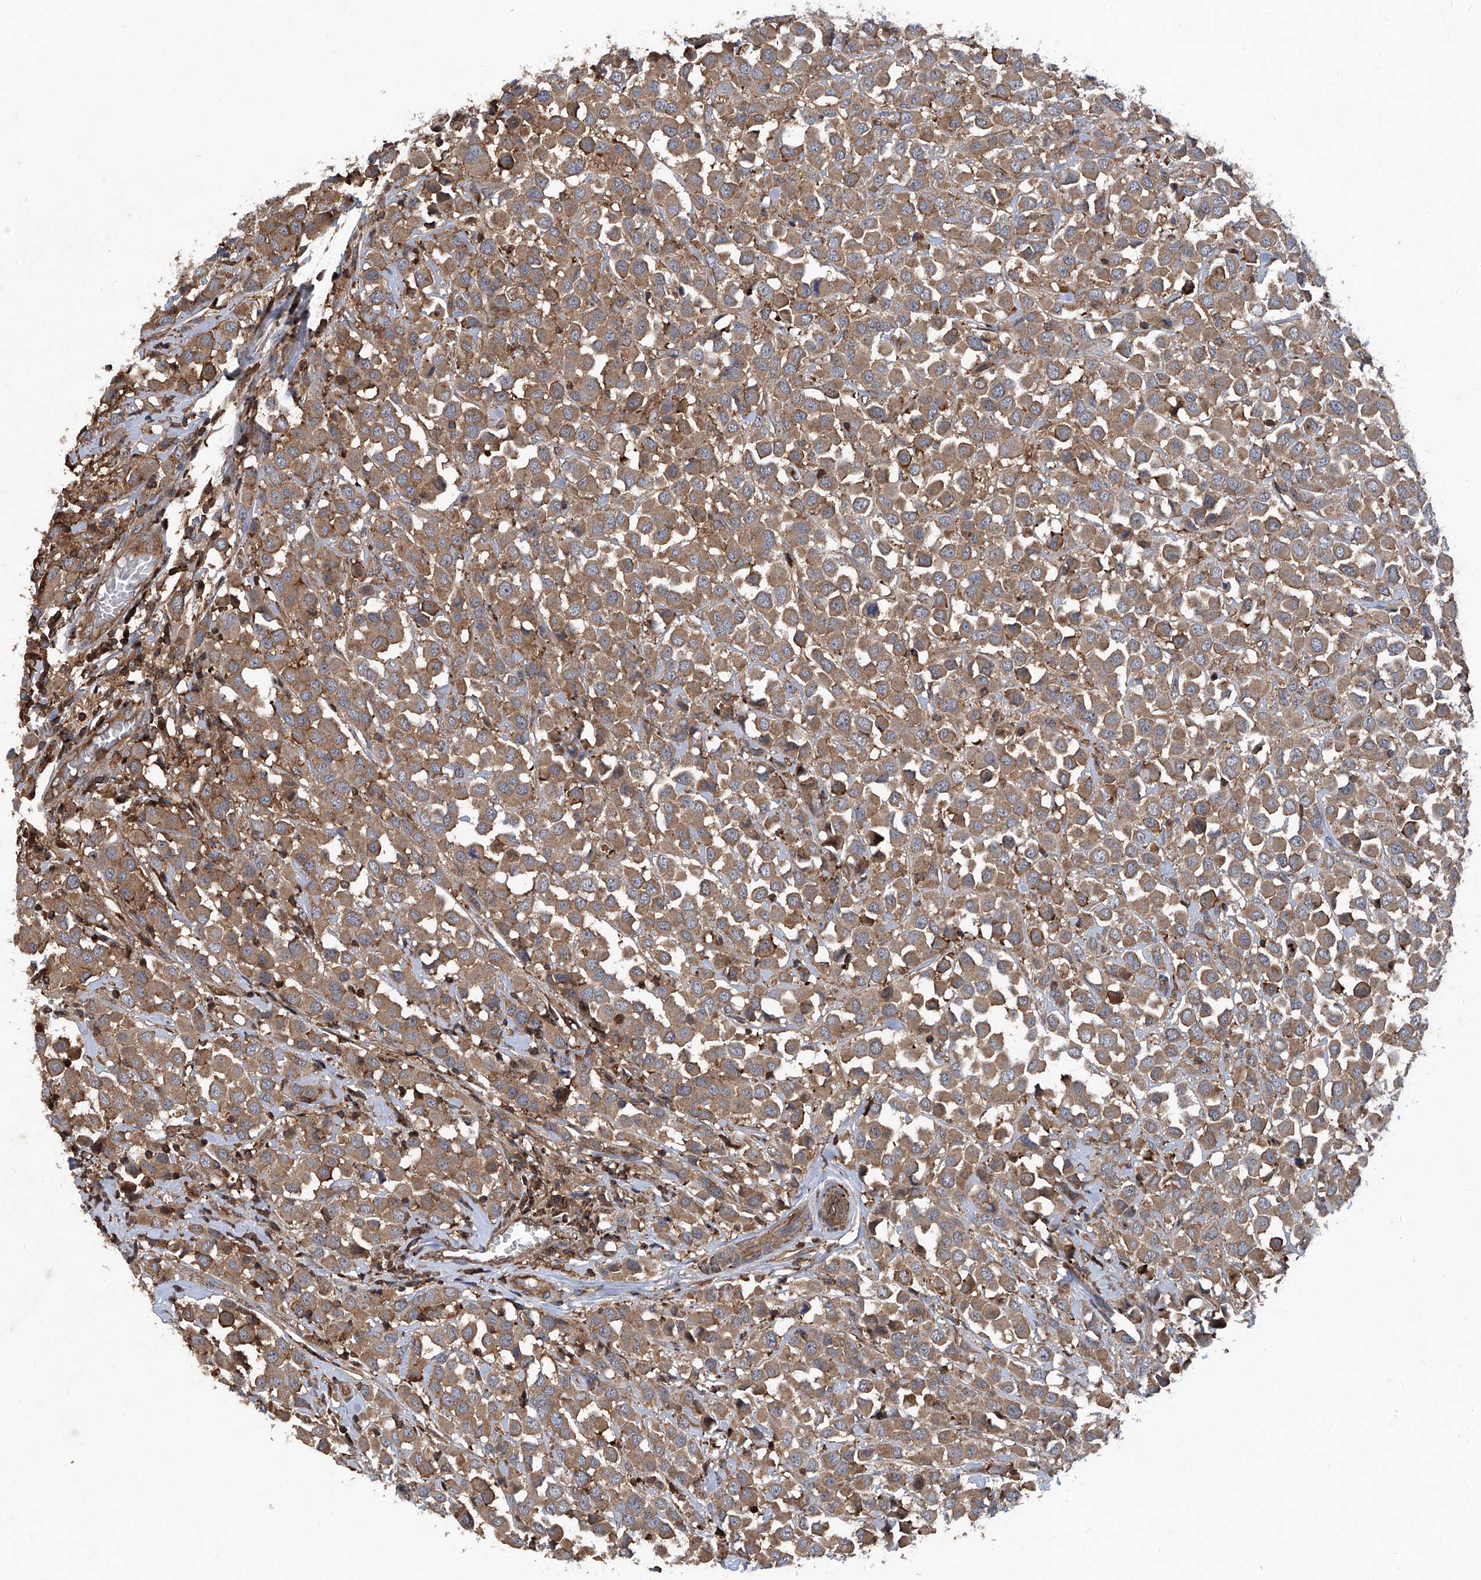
{"staining": {"intensity": "moderate", "quantity": ">75%", "location": "cytoplasmic/membranous"}, "tissue": "breast cancer", "cell_type": "Tumor cells", "image_type": "cancer", "snomed": [{"axis": "morphology", "description": "Duct carcinoma"}, {"axis": "topography", "description": "Breast"}], "caption": "Breast invasive ductal carcinoma stained for a protein (brown) exhibits moderate cytoplasmic/membranous positive positivity in approximately >75% of tumor cells.", "gene": "NT5C3A", "patient": {"sex": "female", "age": 61}}